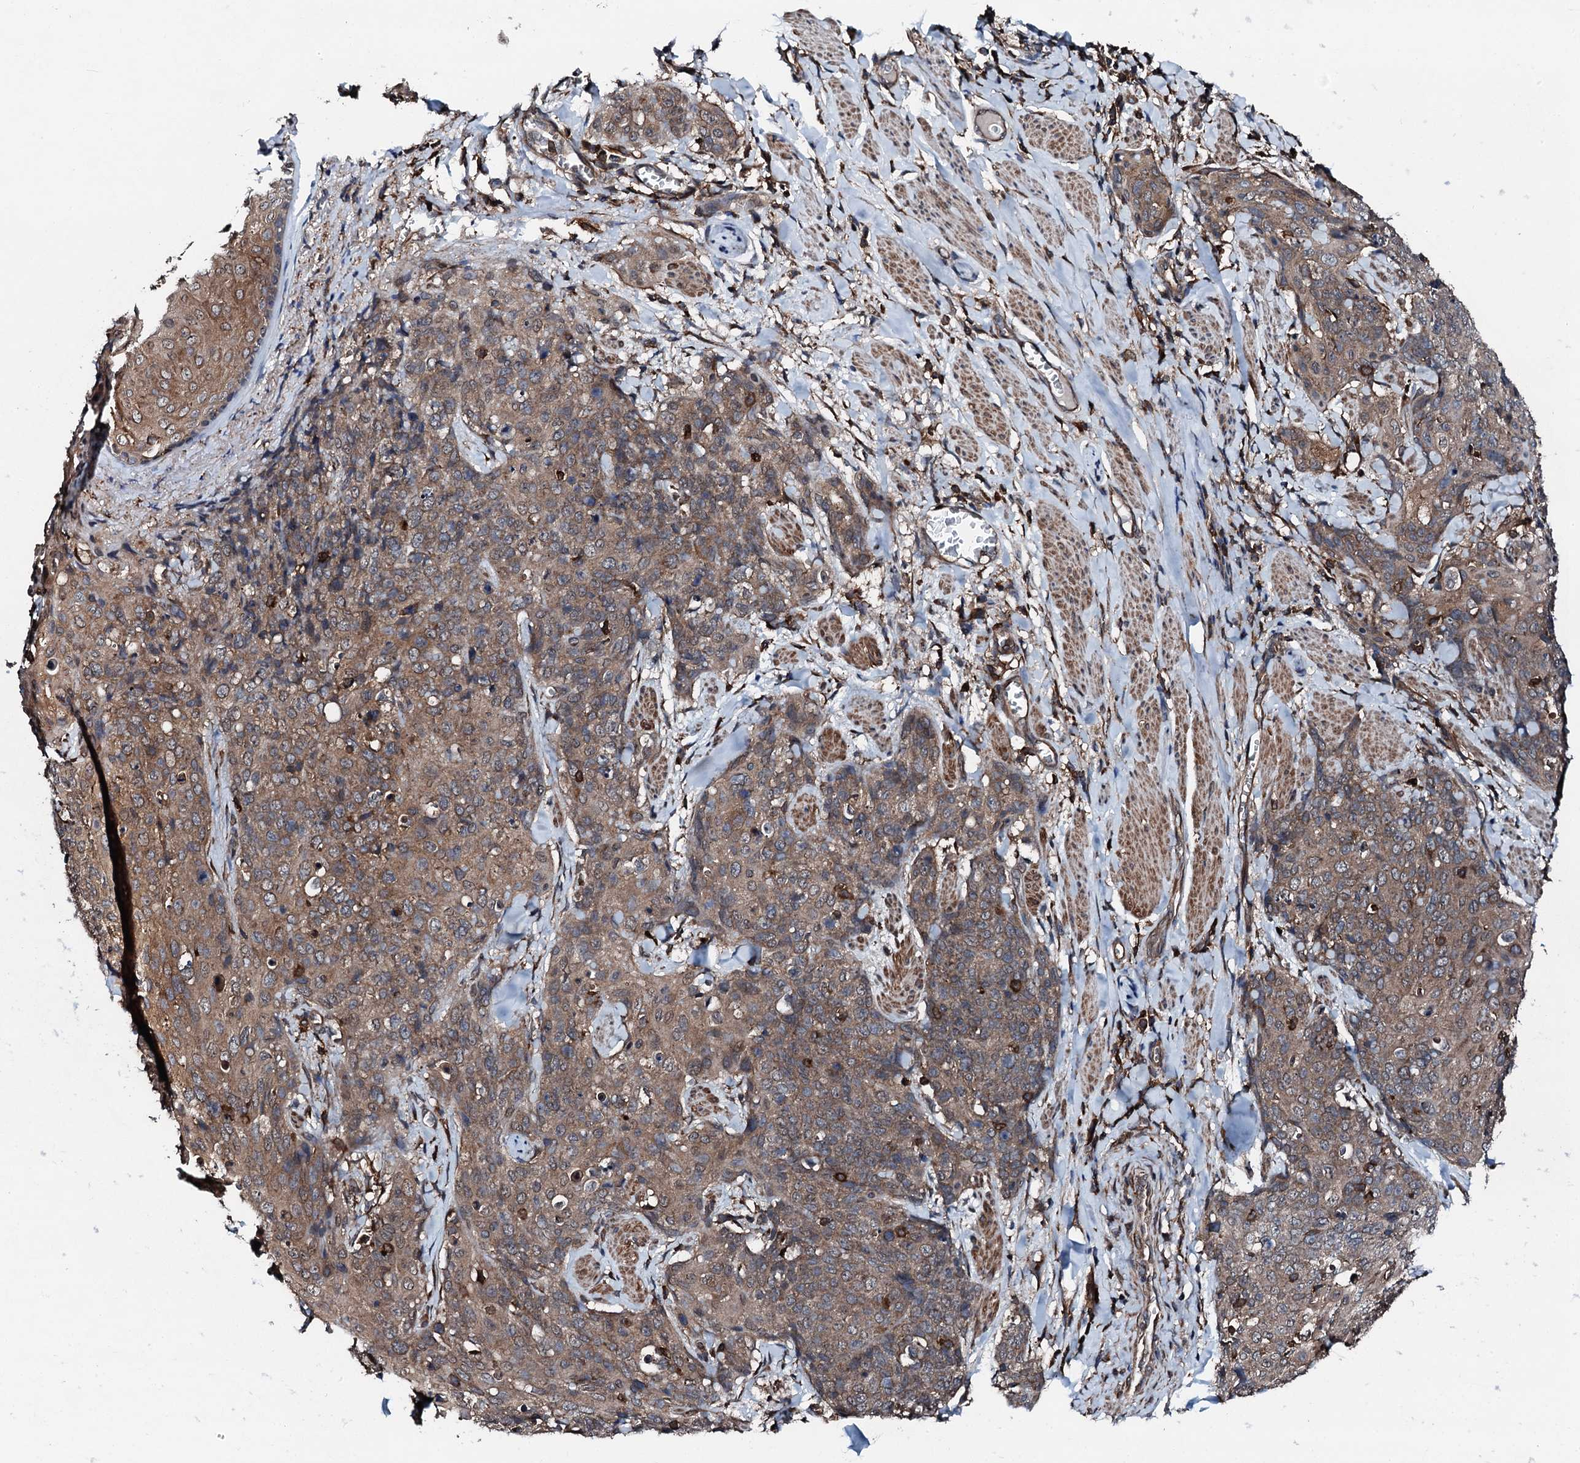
{"staining": {"intensity": "weak", "quantity": ">75%", "location": "cytoplasmic/membranous"}, "tissue": "skin cancer", "cell_type": "Tumor cells", "image_type": "cancer", "snomed": [{"axis": "morphology", "description": "Squamous cell carcinoma, NOS"}, {"axis": "topography", "description": "Skin"}, {"axis": "topography", "description": "Vulva"}], "caption": "Brown immunohistochemical staining in human skin cancer (squamous cell carcinoma) shows weak cytoplasmic/membranous expression in approximately >75% of tumor cells.", "gene": "EDC4", "patient": {"sex": "female", "age": 85}}